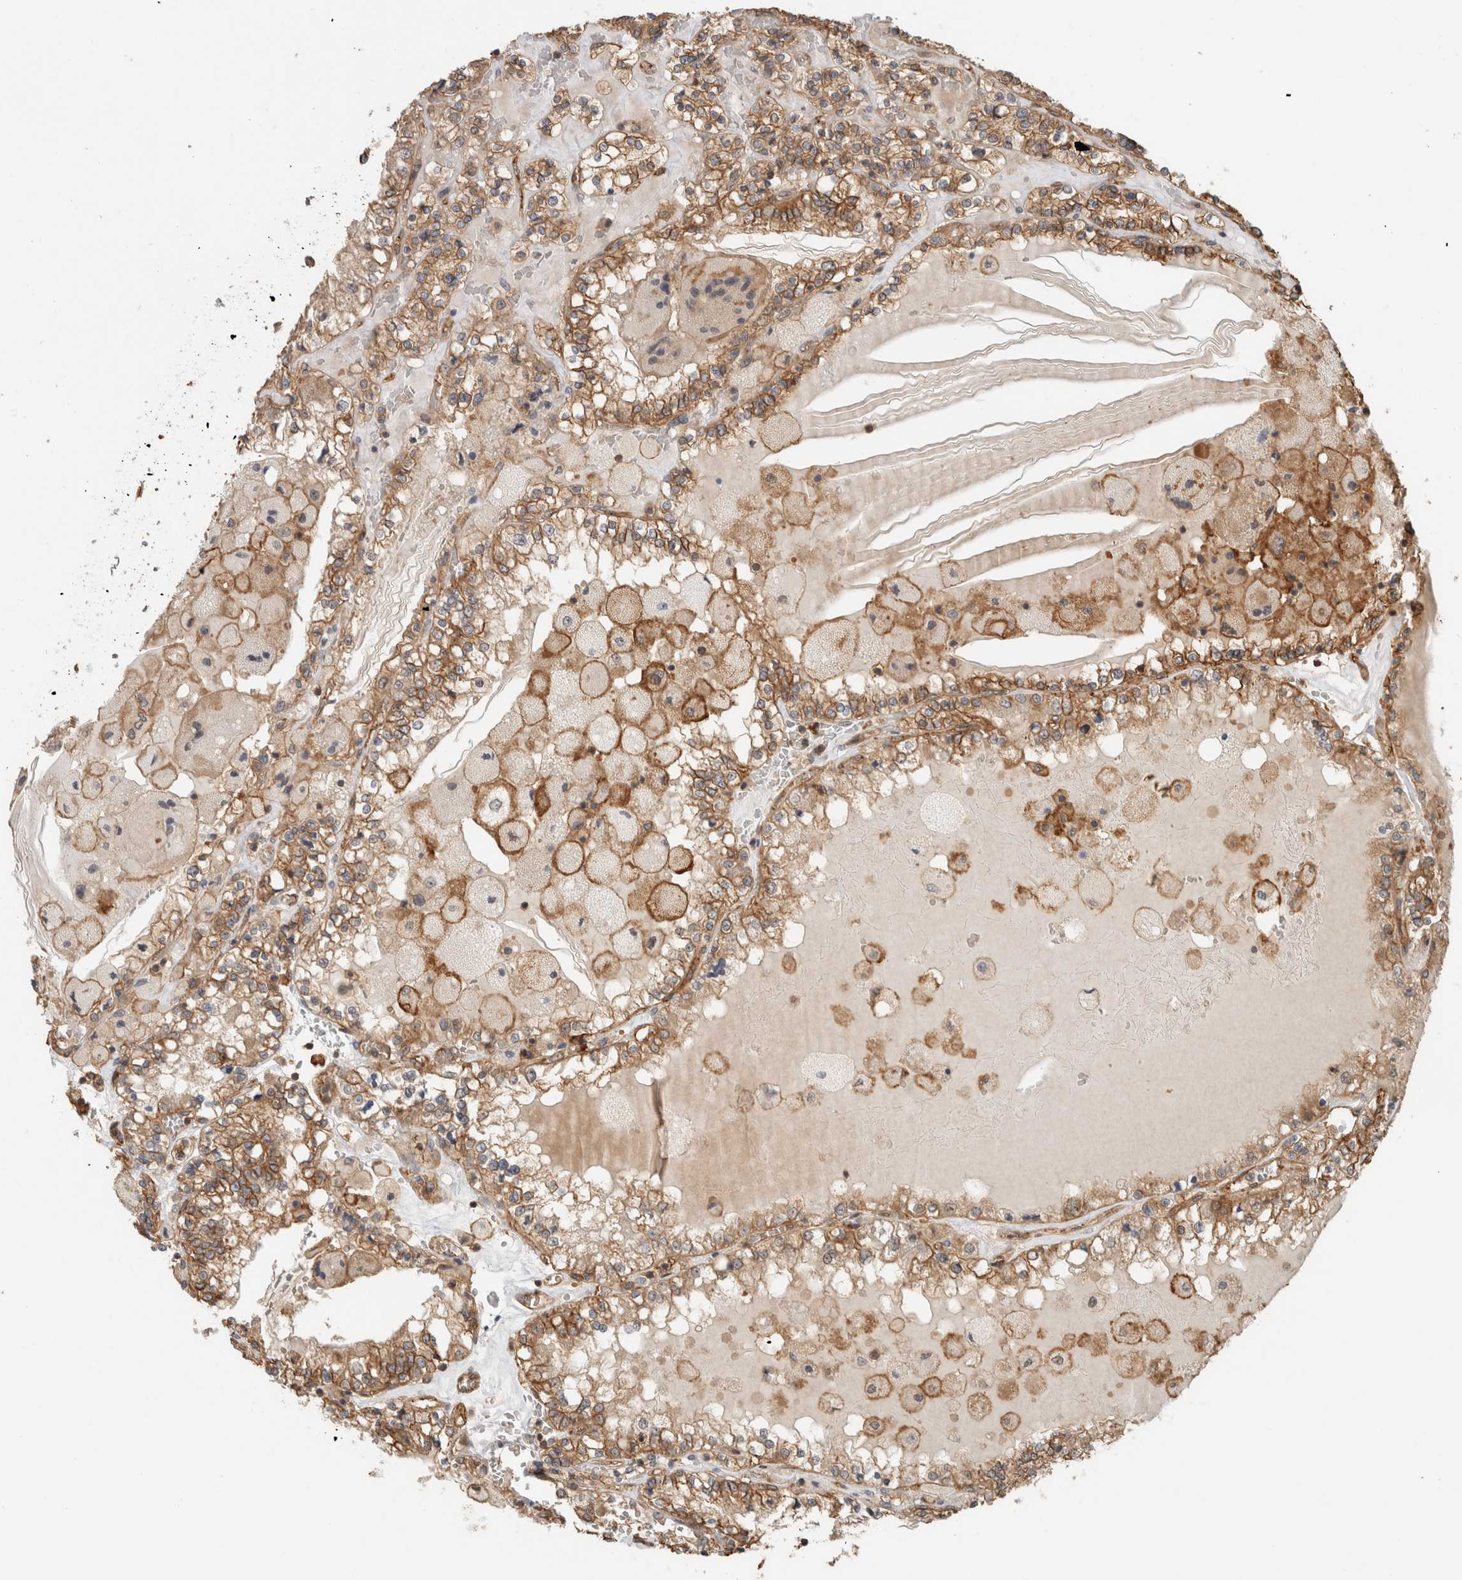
{"staining": {"intensity": "moderate", "quantity": ">75%", "location": "cytoplasmic/membranous"}, "tissue": "renal cancer", "cell_type": "Tumor cells", "image_type": "cancer", "snomed": [{"axis": "morphology", "description": "Adenocarcinoma, NOS"}, {"axis": "topography", "description": "Kidney"}], "caption": "Immunohistochemical staining of human renal cancer shows medium levels of moderate cytoplasmic/membranous expression in approximately >75% of tumor cells.", "gene": "PFDN4", "patient": {"sex": "female", "age": 56}}